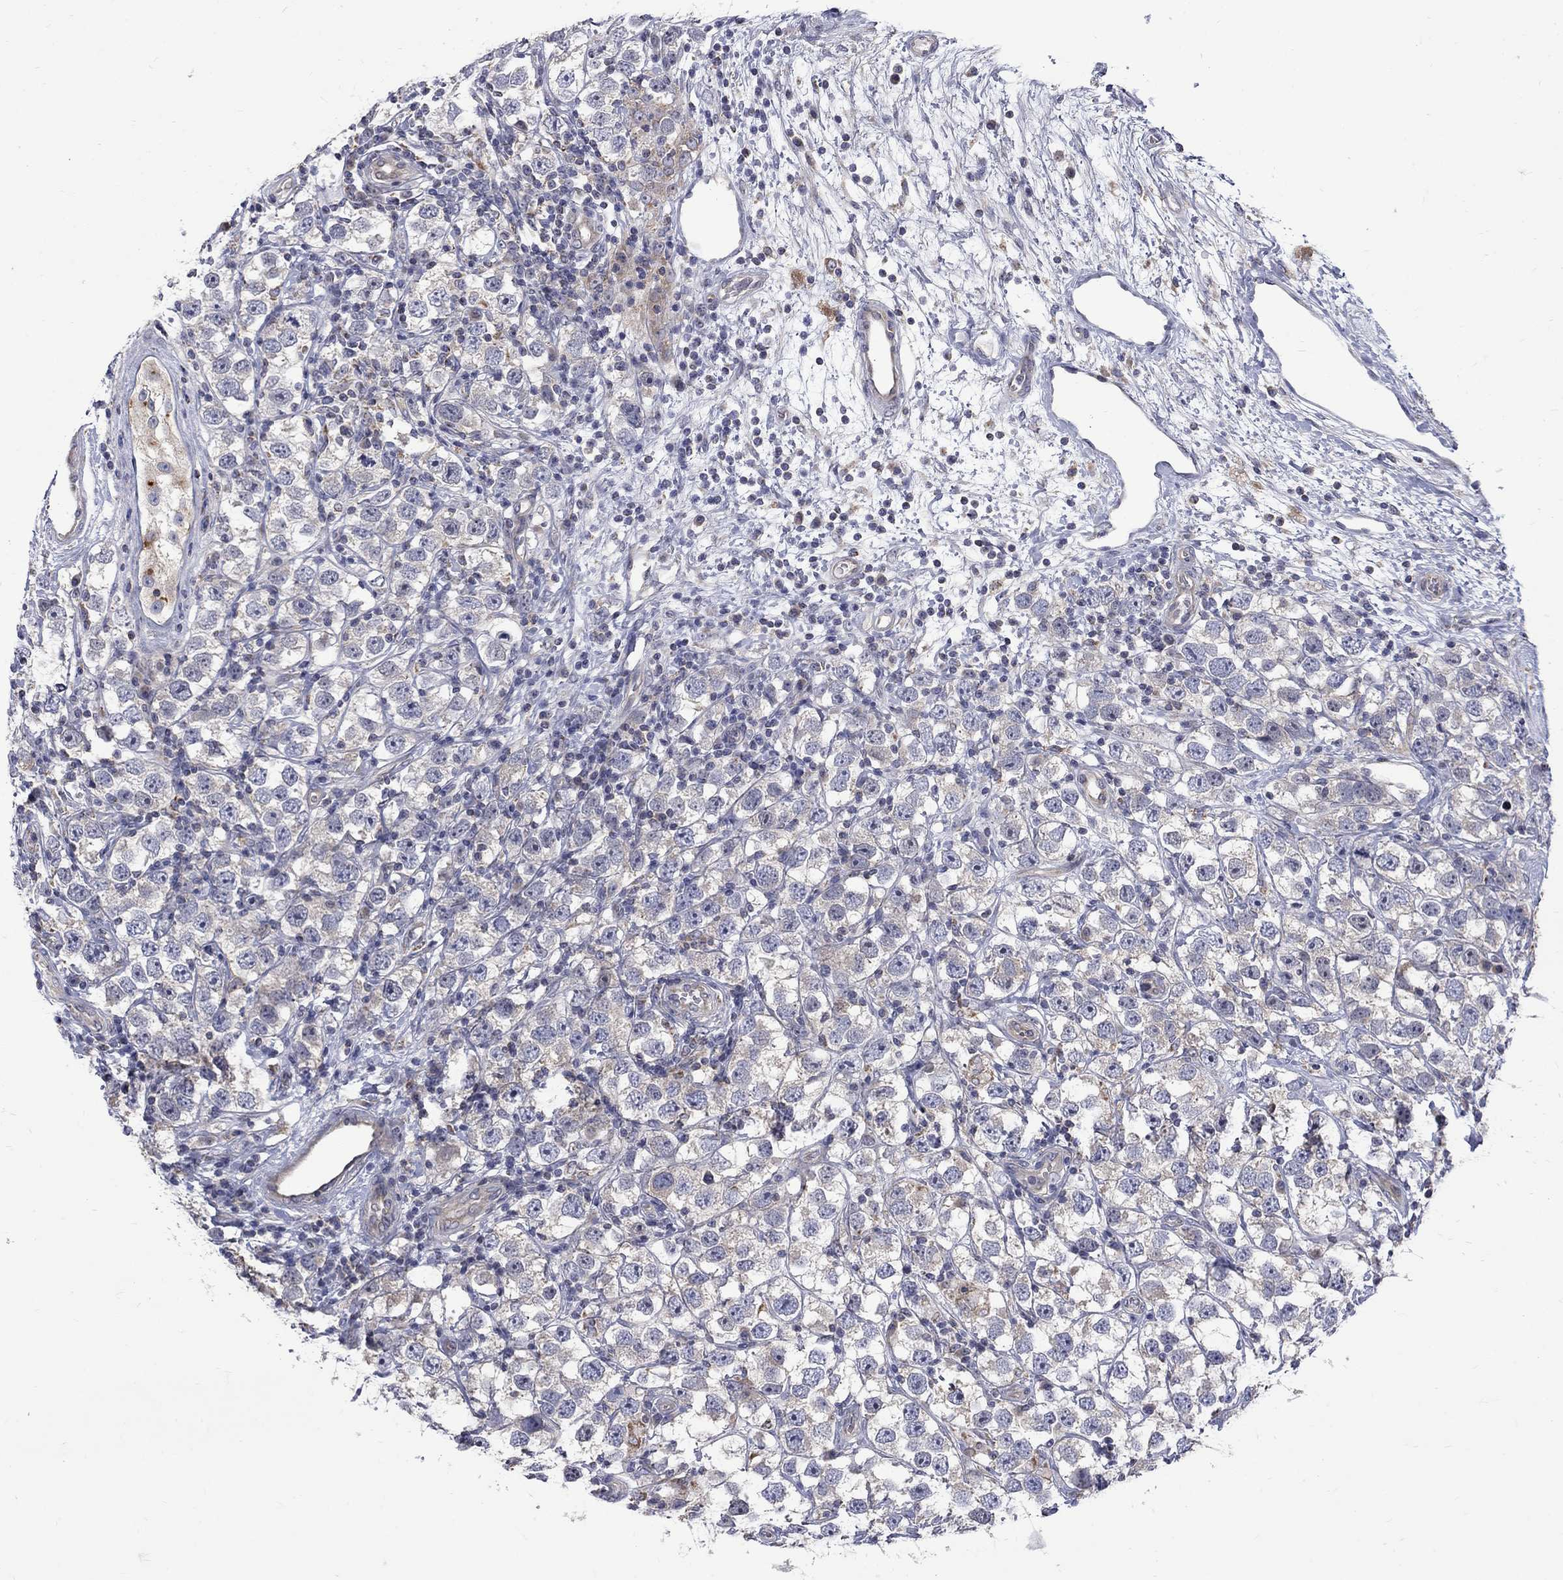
{"staining": {"intensity": "negative", "quantity": "none", "location": "none"}, "tissue": "testis cancer", "cell_type": "Tumor cells", "image_type": "cancer", "snomed": [{"axis": "morphology", "description": "Seminoma, NOS"}, {"axis": "topography", "description": "Testis"}], "caption": "DAB (3,3'-diaminobenzidine) immunohistochemical staining of human seminoma (testis) displays no significant expression in tumor cells.", "gene": "SH2B1", "patient": {"sex": "male", "age": 26}}